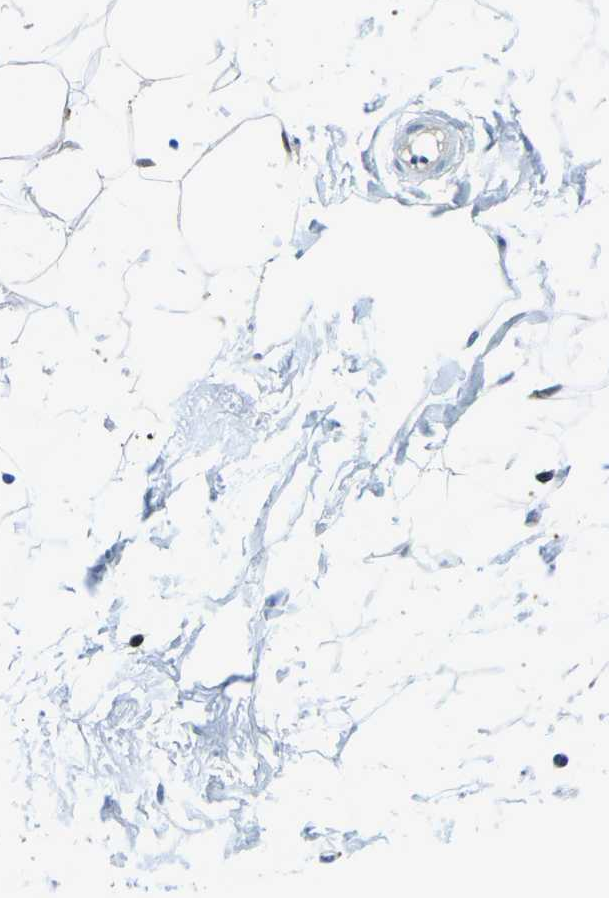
{"staining": {"intensity": "negative", "quantity": "none", "location": "none"}, "tissue": "breast", "cell_type": "Adipocytes", "image_type": "normal", "snomed": [{"axis": "morphology", "description": "Normal tissue, NOS"}, {"axis": "topography", "description": "Breast"}], "caption": "The immunohistochemistry image has no significant staining in adipocytes of breast. (Stains: DAB immunohistochemistry with hematoxylin counter stain, Microscopy: brightfield microscopy at high magnification).", "gene": "RRP1", "patient": {"sex": "female", "age": 22}}